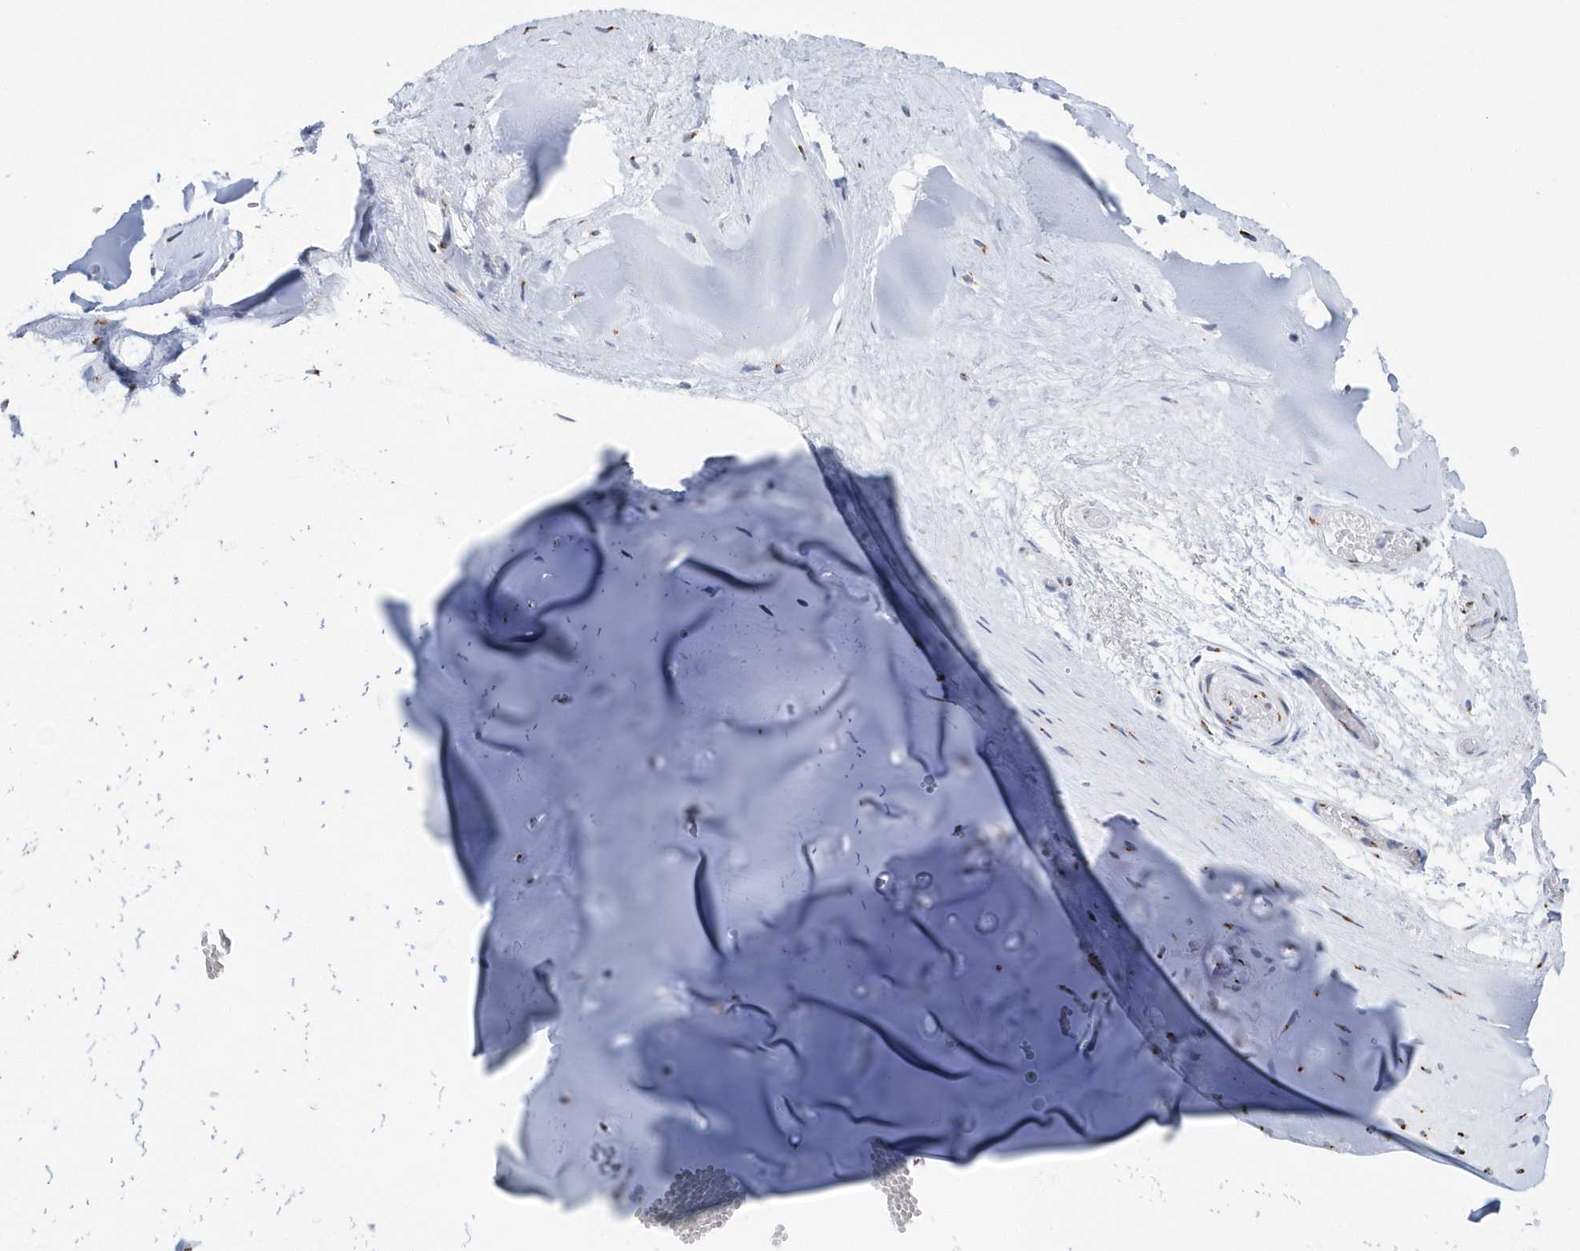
{"staining": {"intensity": "strong", "quantity": "<25%", "location": "cytoplasmic/membranous"}, "tissue": "adipose tissue", "cell_type": "Adipocytes", "image_type": "normal", "snomed": [{"axis": "morphology", "description": "Normal tissue, NOS"}, {"axis": "morphology", "description": "Basal cell carcinoma"}, {"axis": "topography", "description": "Cartilage tissue"}, {"axis": "topography", "description": "Nasopharynx"}, {"axis": "topography", "description": "Oral tissue"}], "caption": "Immunohistochemistry (IHC) histopathology image of benign adipose tissue: human adipose tissue stained using immunohistochemistry (IHC) demonstrates medium levels of strong protein expression localized specifically in the cytoplasmic/membranous of adipocytes, appearing as a cytoplasmic/membranous brown color.", "gene": "SLX9", "patient": {"sex": "female", "age": 77}}